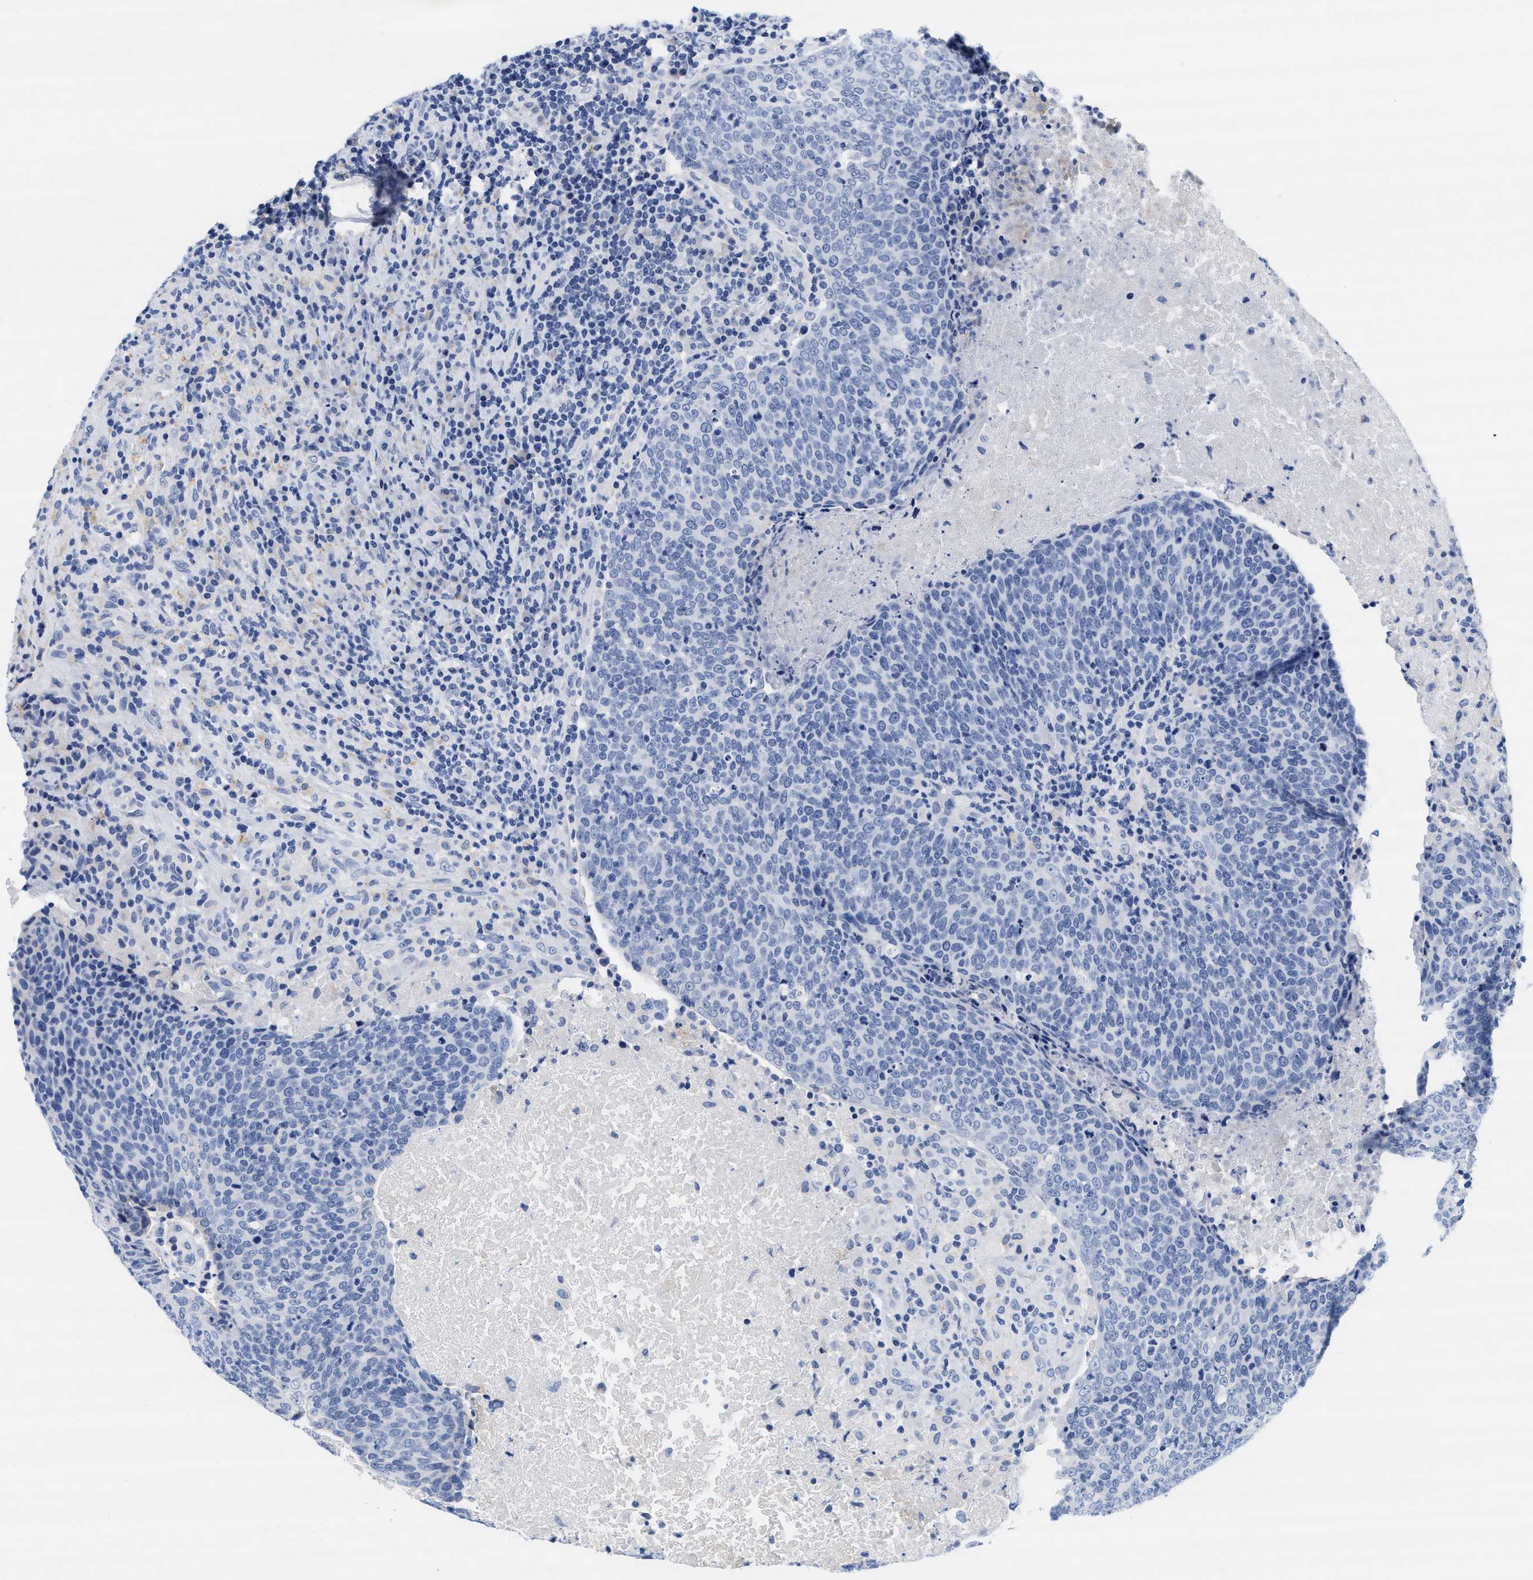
{"staining": {"intensity": "negative", "quantity": "none", "location": "none"}, "tissue": "head and neck cancer", "cell_type": "Tumor cells", "image_type": "cancer", "snomed": [{"axis": "morphology", "description": "Squamous cell carcinoma, NOS"}, {"axis": "morphology", "description": "Squamous cell carcinoma, metastatic, NOS"}, {"axis": "topography", "description": "Lymph node"}, {"axis": "topography", "description": "Head-Neck"}], "caption": "The photomicrograph demonstrates no staining of tumor cells in head and neck cancer.", "gene": "TTC3", "patient": {"sex": "male", "age": 62}}